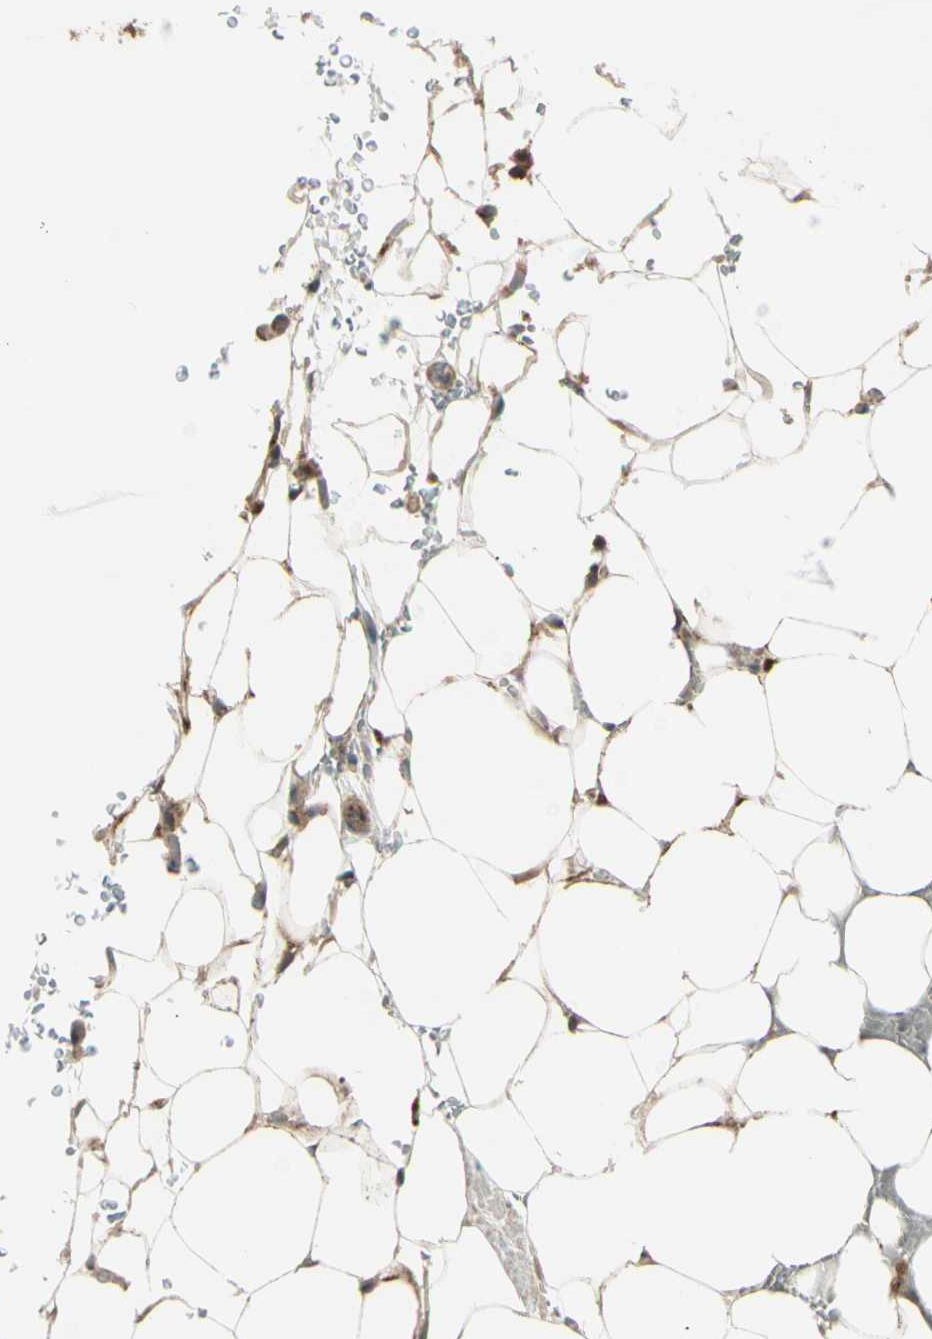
{"staining": {"intensity": "moderate", "quantity": ">75%", "location": "cytoplasmic/membranous"}, "tissue": "adipose tissue", "cell_type": "Adipocytes", "image_type": "normal", "snomed": [{"axis": "morphology", "description": "Normal tissue, NOS"}, {"axis": "topography", "description": "Peripheral nerve tissue"}], "caption": "An immunohistochemistry histopathology image of benign tissue is shown. Protein staining in brown labels moderate cytoplasmic/membranous positivity in adipose tissue within adipocytes.", "gene": "OSTM1", "patient": {"sex": "male", "age": 70}}